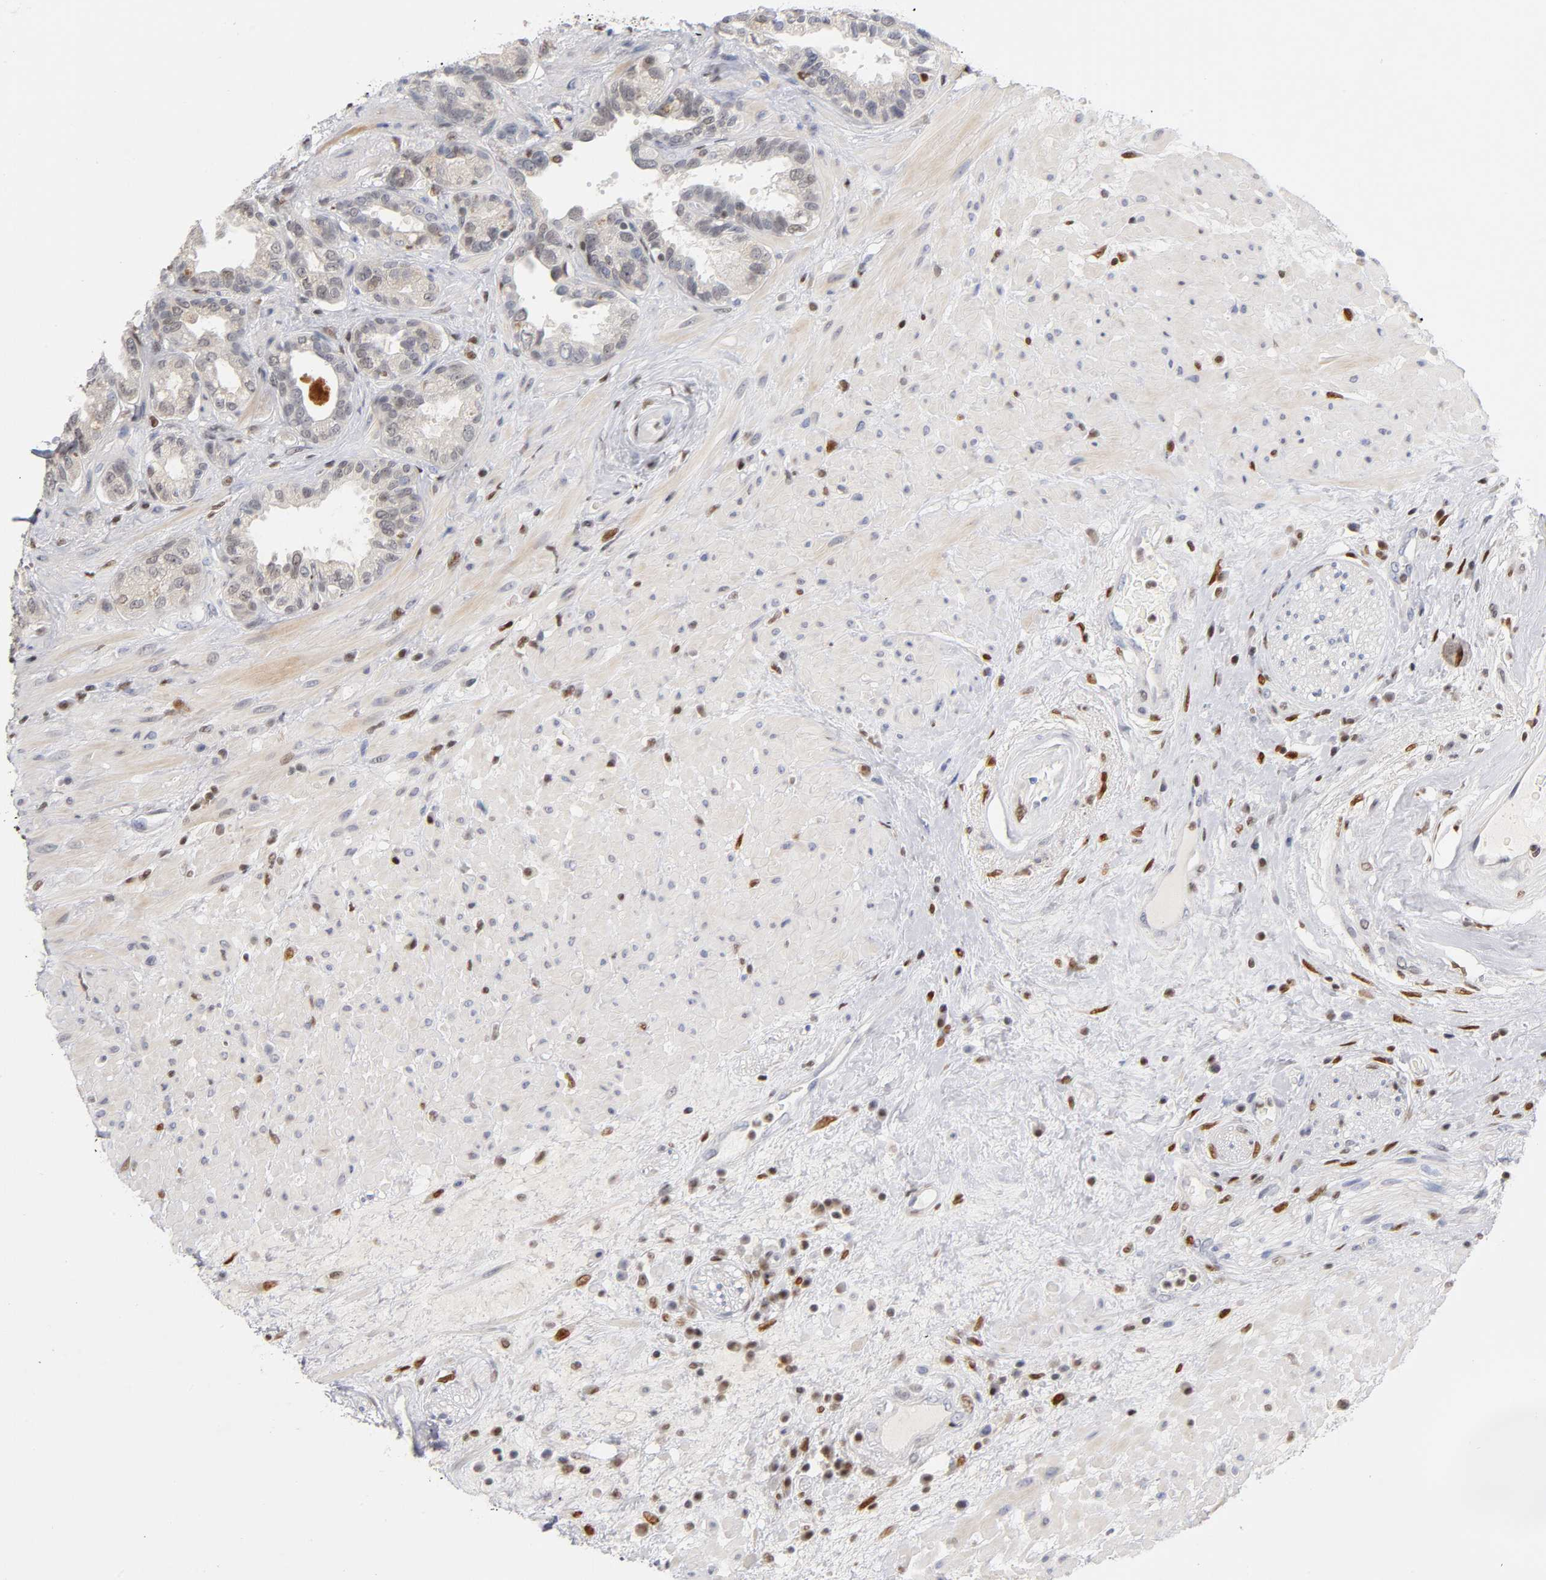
{"staining": {"intensity": "weak", "quantity": "<25%", "location": "cytoplasmic/membranous"}, "tissue": "seminal vesicle", "cell_type": "Glandular cells", "image_type": "normal", "snomed": [{"axis": "morphology", "description": "Normal tissue, NOS"}, {"axis": "topography", "description": "Seminal veicle"}], "caption": "Immunohistochemical staining of unremarkable human seminal vesicle shows no significant positivity in glandular cells. (Stains: DAB (3,3'-diaminobenzidine) immunohistochemistry (IHC) with hematoxylin counter stain, Microscopy: brightfield microscopy at high magnification).", "gene": "RUNX1", "patient": {"sex": "male", "age": 61}}